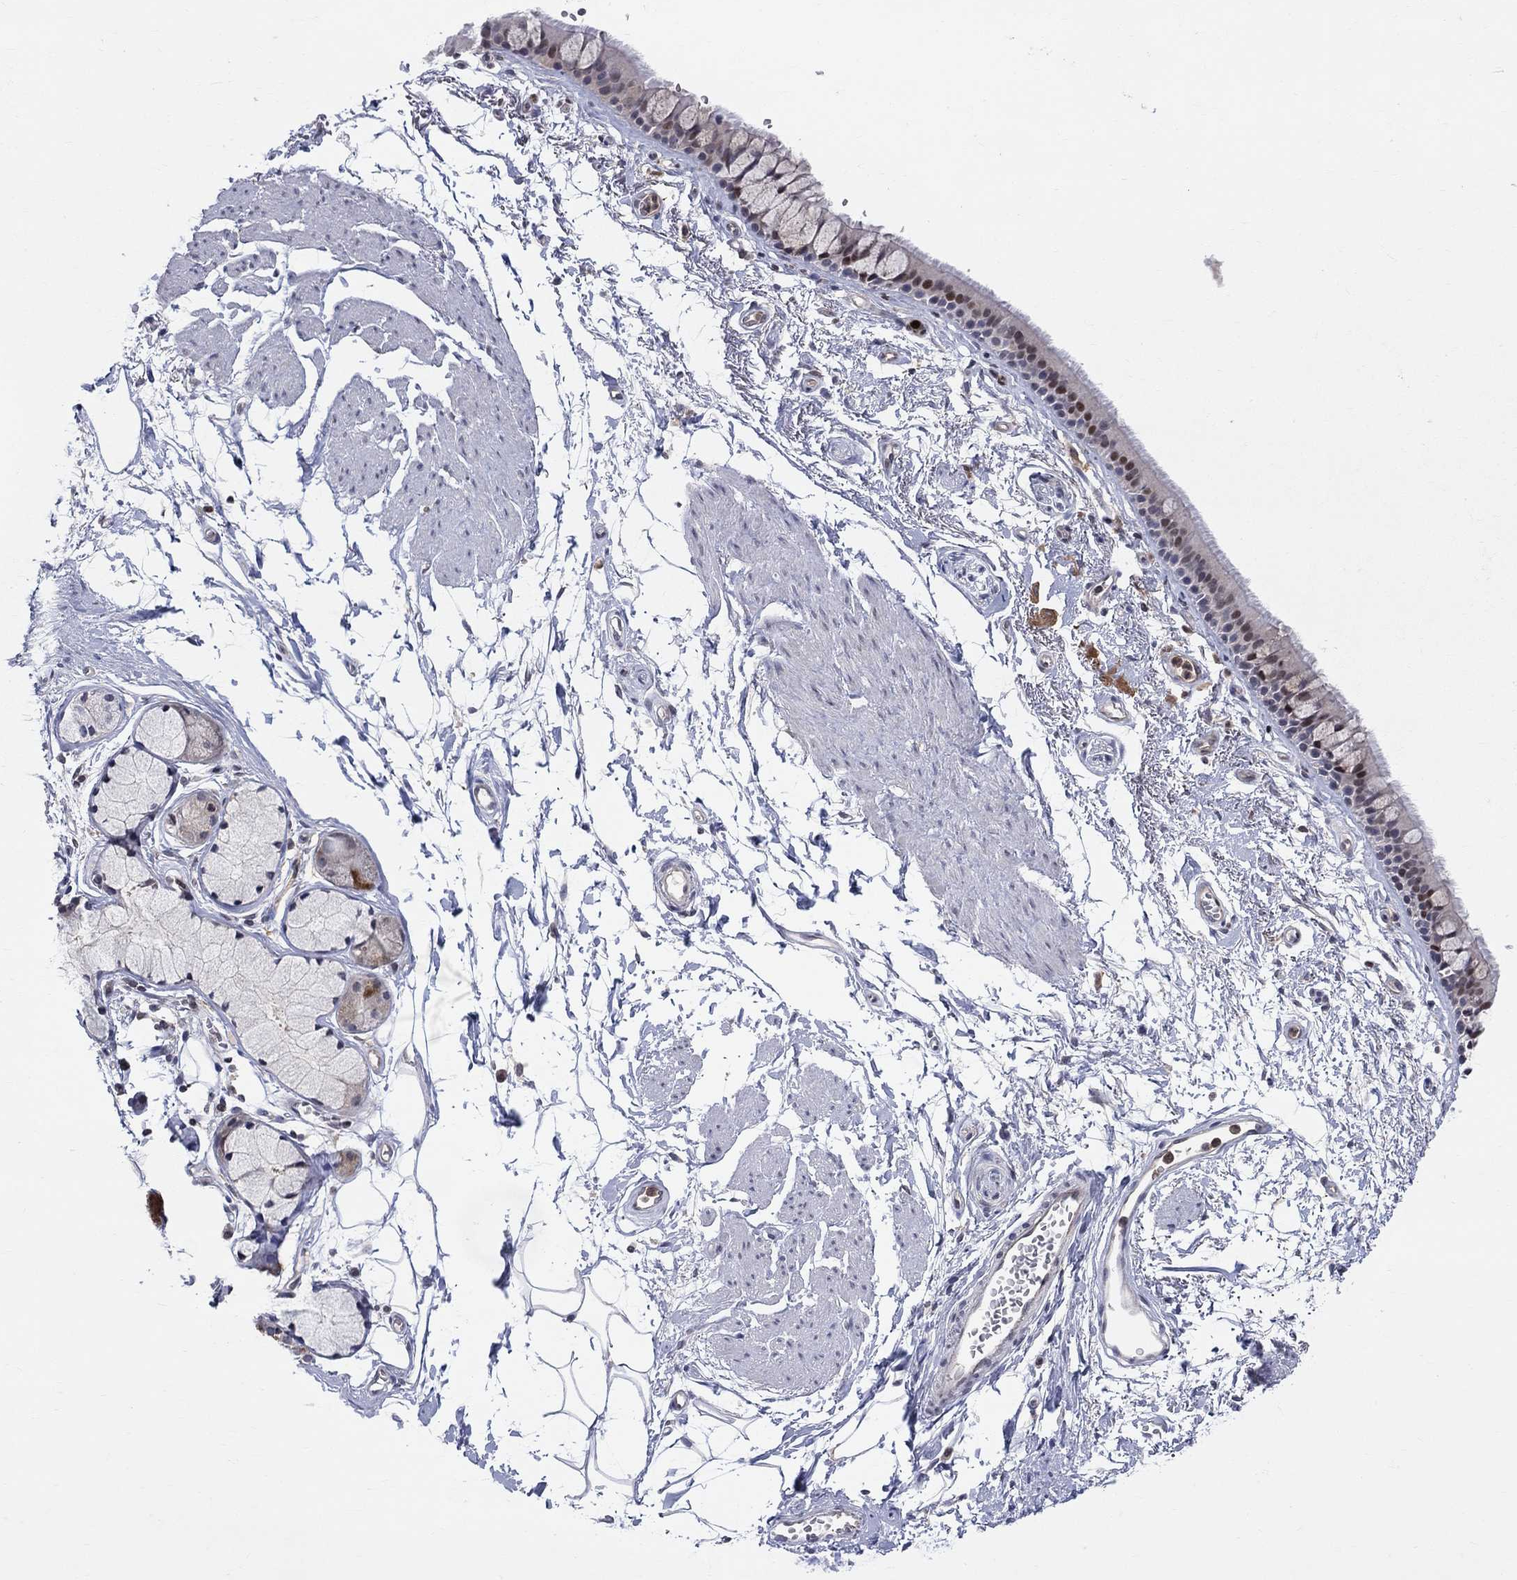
{"staining": {"intensity": "moderate", "quantity": "25%-75%", "location": "cytoplasmic/membranous,nuclear"}, "tissue": "bronchus", "cell_type": "Respiratory epithelial cells", "image_type": "normal", "snomed": [{"axis": "morphology", "description": "Normal tissue, NOS"}, {"axis": "topography", "description": "Cartilage tissue"}, {"axis": "topography", "description": "Bronchus"}], "caption": "Immunohistochemical staining of normal bronchus displays moderate cytoplasmic/membranous,nuclear protein positivity in approximately 25%-75% of respiratory epithelial cells. (DAB (3,3'-diaminobenzidine) IHC with brightfield microscopy, high magnification).", "gene": "ZNHIT3", "patient": {"sex": "male", "age": 66}}